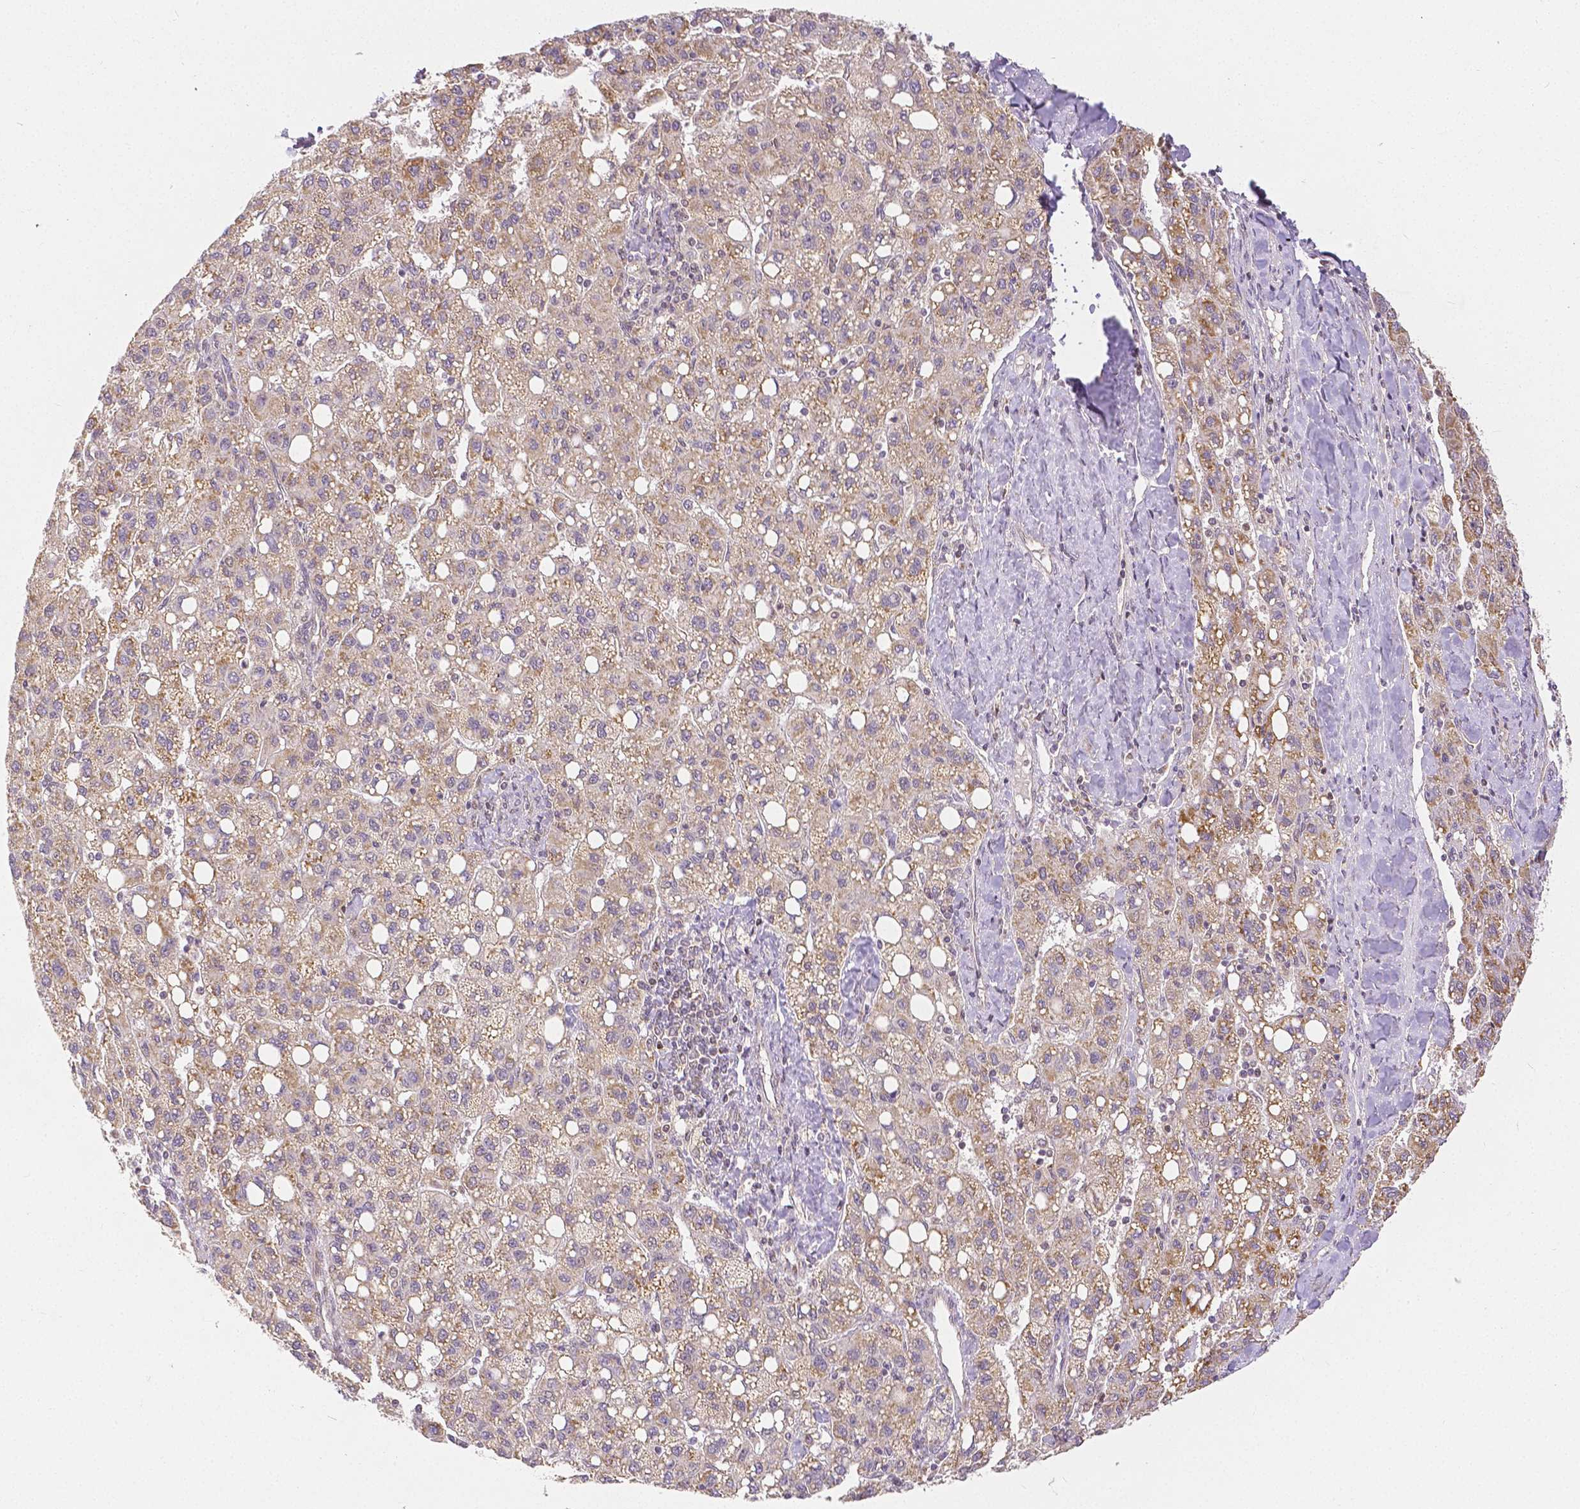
{"staining": {"intensity": "weak", "quantity": "25%-75%", "location": "cytoplasmic/membranous"}, "tissue": "liver cancer", "cell_type": "Tumor cells", "image_type": "cancer", "snomed": [{"axis": "morphology", "description": "Carcinoma, Hepatocellular, NOS"}, {"axis": "topography", "description": "Liver"}], "caption": "Approximately 25%-75% of tumor cells in human liver cancer (hepatocellular carcinoma) display weak cytoplasmic/membranous protein positivity as visualized by brown immunohistochemical staining.", "gene": "RHOT1", "patient": {"sex": "female", "age": 82}}